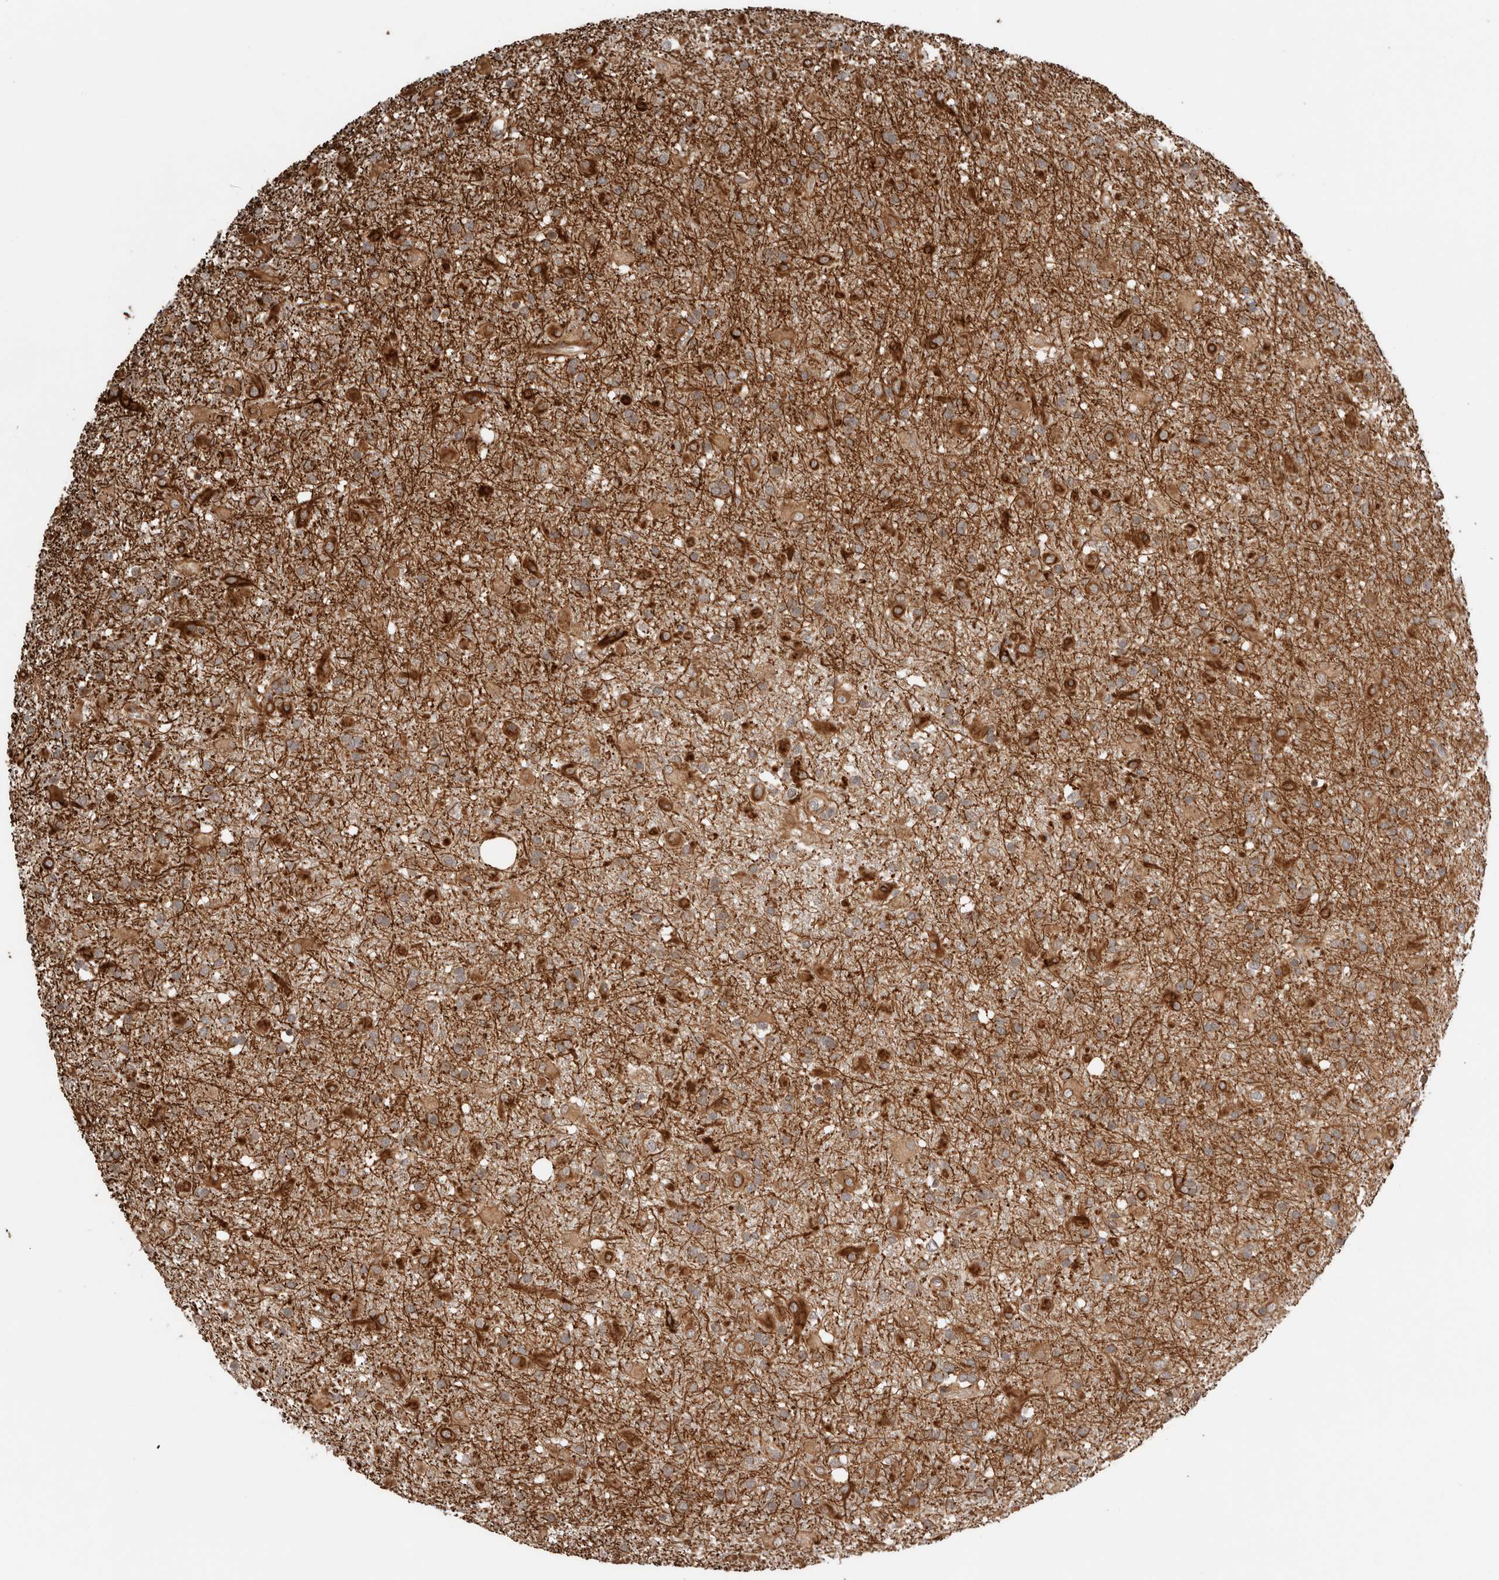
{"staining": {"intensity": "strong", "quantity": ">75%", "location": "cytoplasmic/membranous"}, "tissue": "glioma", "cell_type": "Tumor cells", "image_type": "cancer", "snomed": [{"axis": "morphology", "description": "Glioma, malignant, Low grade"}, {"axis": "topography", "description": "Brain"}], "caption": "IHC of human glioma demonstrates high levels of strong cytoplasmic/membranous expression in approximately >75% of tumor cells.", "gene": "ZNF649", "patient": {"sex": "male", "age": 65}}